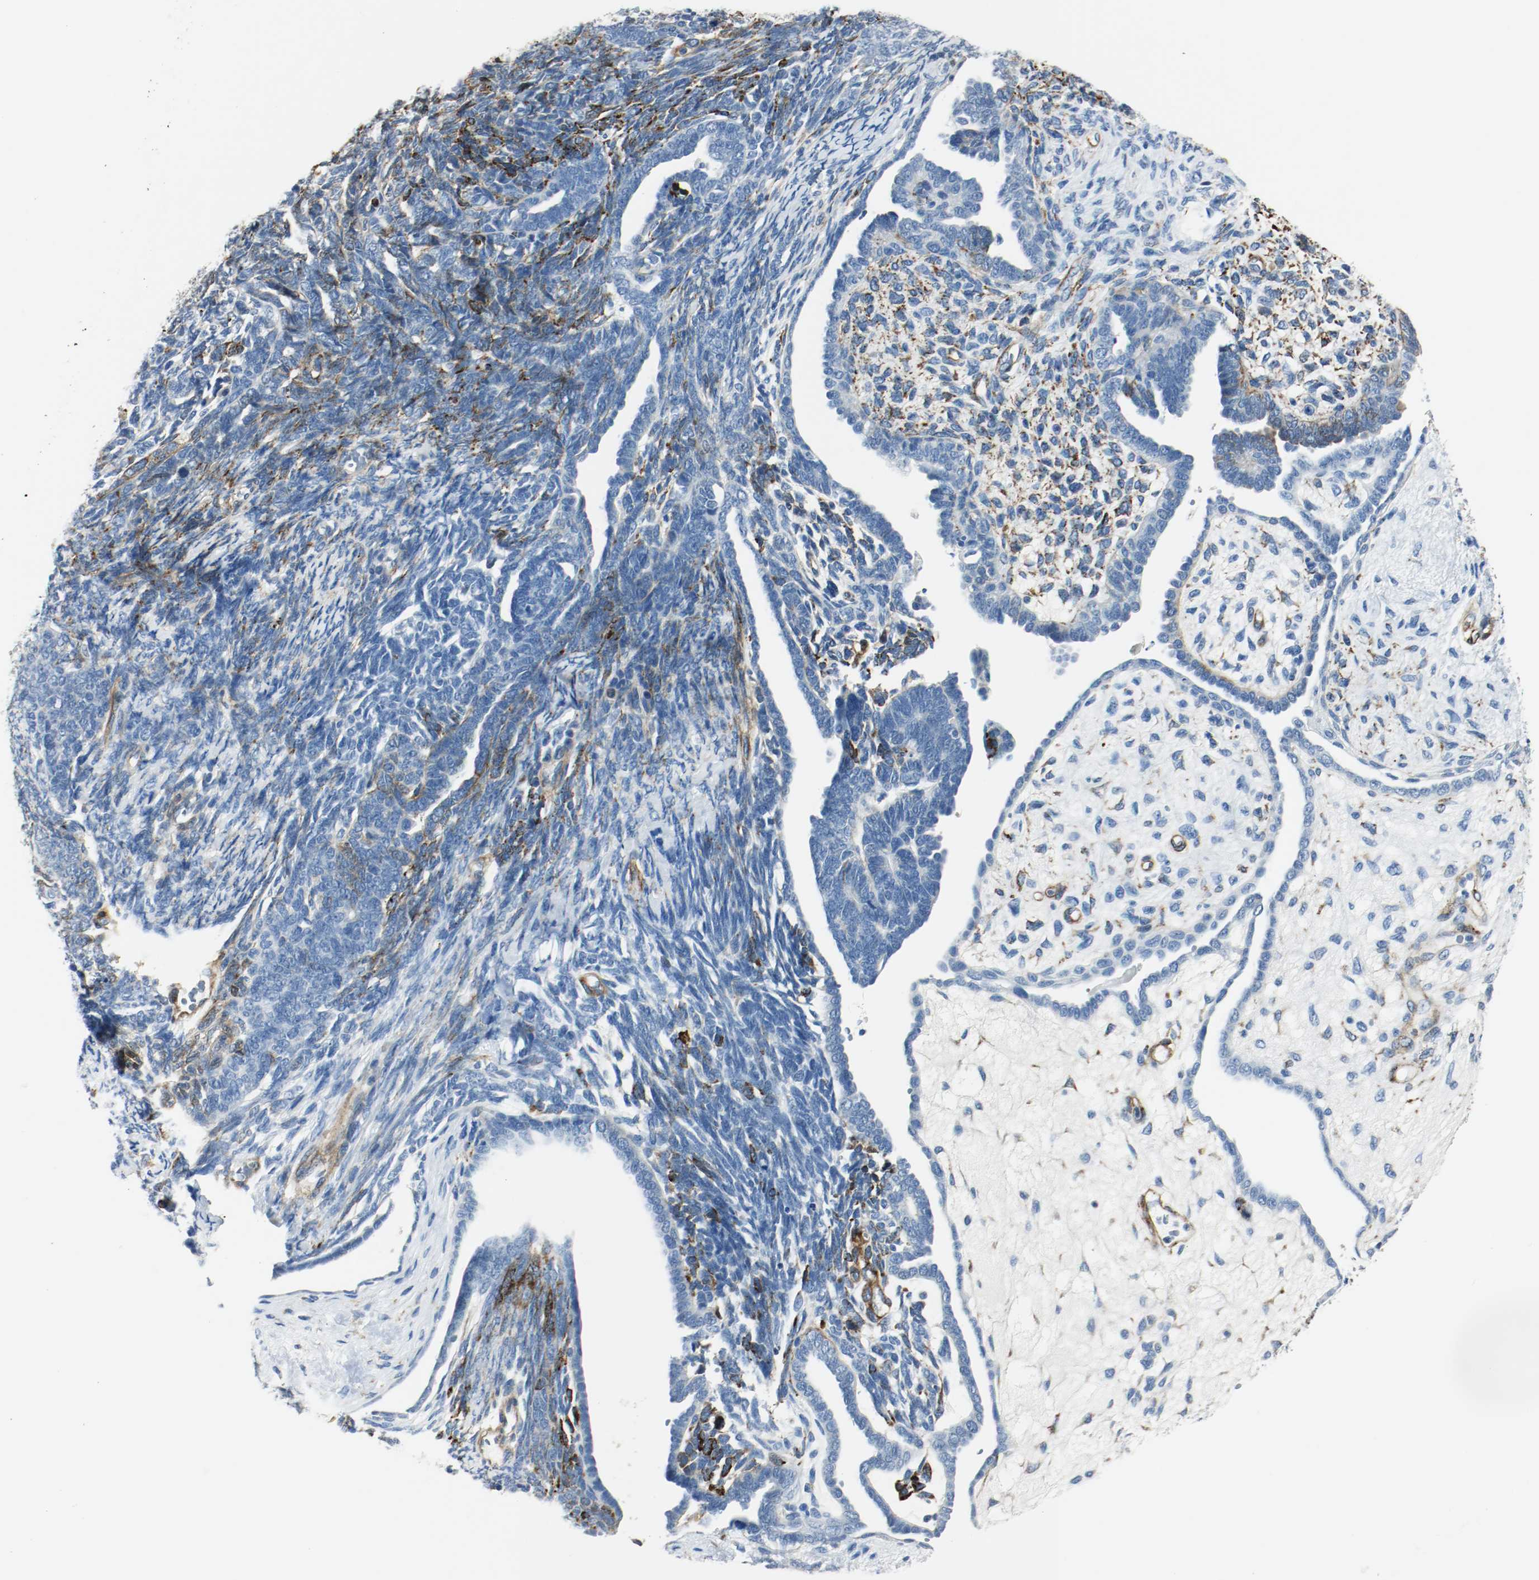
{"staining": {"intensity": "strong", "quantity": "<25%", "location": "cytoplasmic/membranous"}, "tissue": "endometrial cancer", "cell_type": "Tumor cells", "image_type": "cancer", "snomed": [{"axis": "morphology", "description": "Neoplasm, malignant, NOS"}, {"axis": "topography", "description": "Endometrium"}], "caption": "There is medium levels of strong cytoplasmic/membranous staining in tumor cells of endometrial malignant neoplasm, as demonstrated by immunohistochemical staining (brown color).", "gene": "LAMB1", "patient": {"sex": "female", "age": 74}}